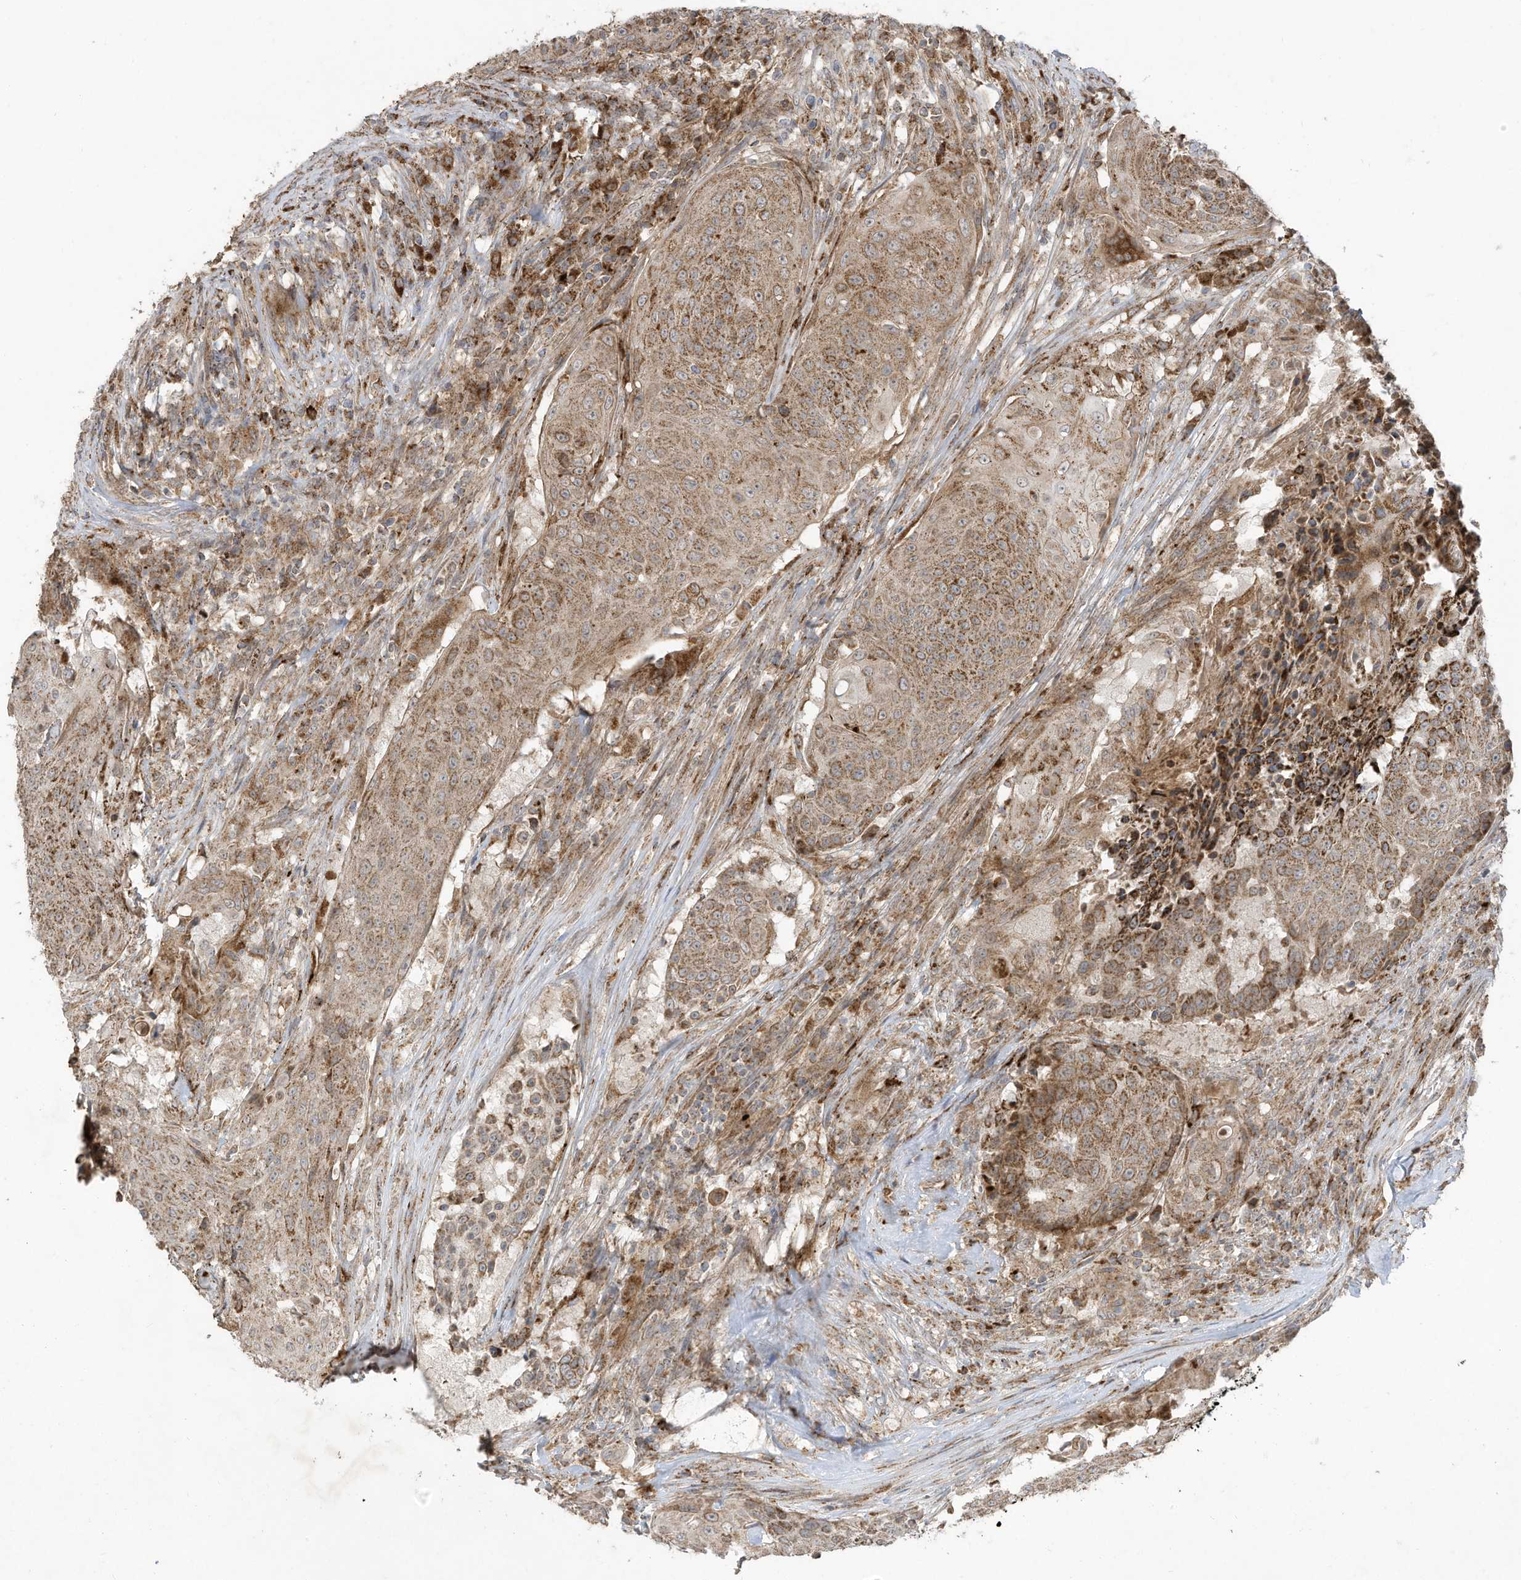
{"staining": {"intensity": "moderate", "quantity": ">75%", "location": "cytoplasmic/membranous"}, "tissue": "urothelial cancer", "cell_type": "Tumor cells", "image_type": "cancer", "snomed": [{"axis": "morphology", "description": "Urothelial carcinoma, High grade"}, {"axis": "topography", "description": "Urinary bladder"}], "caption": "Immunohistochemical staining of urothelial cancer displays medium levels of moderate cytoplasmic/membranous protein expression in about >75% of tumor cells. The protein is stained brown, and the nuclei are stained in blue (DAB (3,3'-diaminobenzidine) IHC with brightfield microscopy, high magnification).", "gene": "C2orf74", "patient": {"sex": "female", "age": 63}}